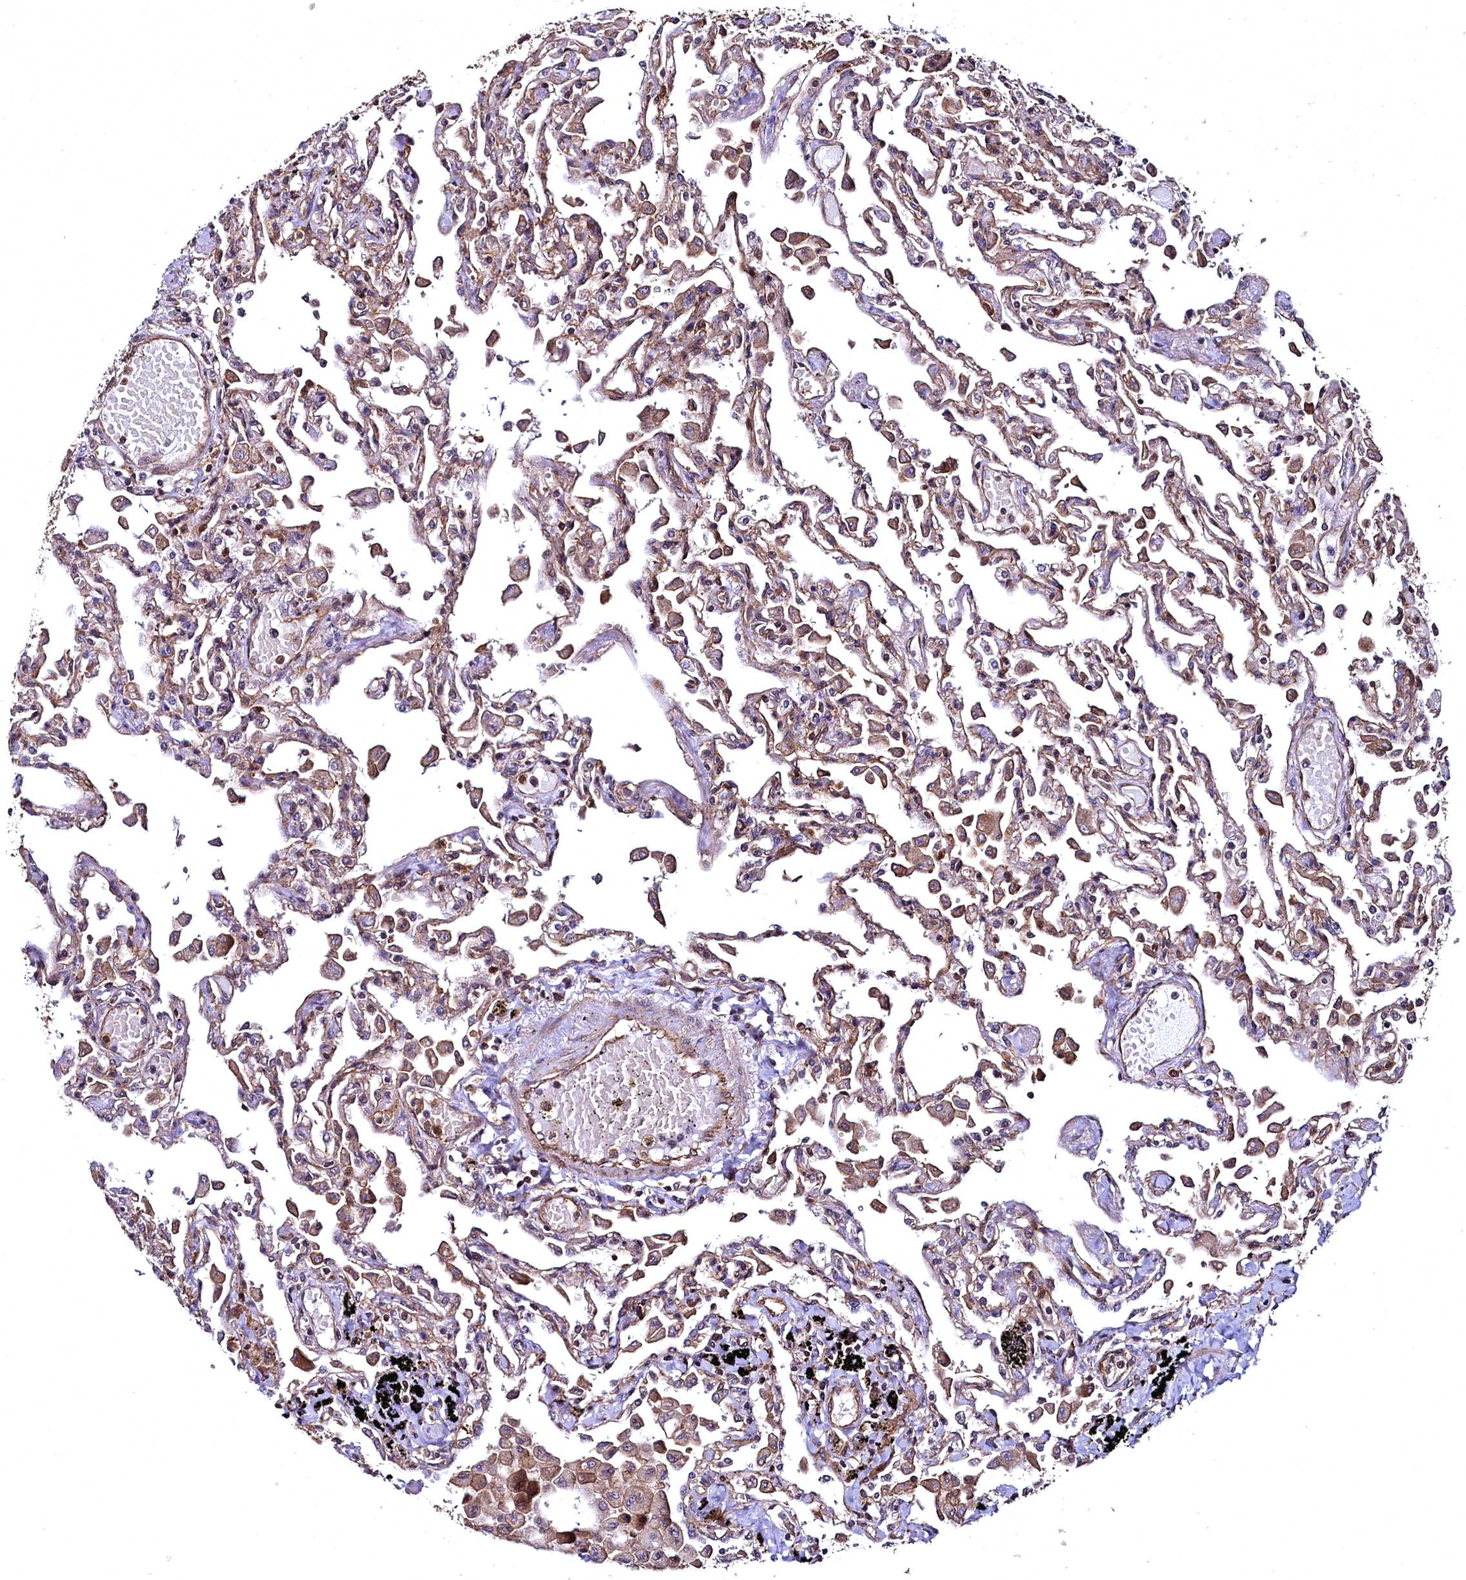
{"staining": {"intensity": "weak", "quantity": ">75%", "location": "cytoplasmic/membranous"}, "tissue": "lung", "cell_type": "Alveolar cells", "image_type": "normal", "snomed": [{"axis": "morphology", "description": "Normal tissue, NOS"}, {"axis": "topography", "description": "Bronchus"}, {"axis": "topography", "description": "Lung"}], "caption": "Immunohistochemistry (IHC) histopathology image of unremarkable lung: lung stained using IHC displays low levels of weak protein expression localized specifically in the cytoplasmic/membranous of alveolar cells, appearing as a cytoplasmic/membranous brown color.", "gene": "SVIP", "patient": {"sex": "female", "age": 49}}